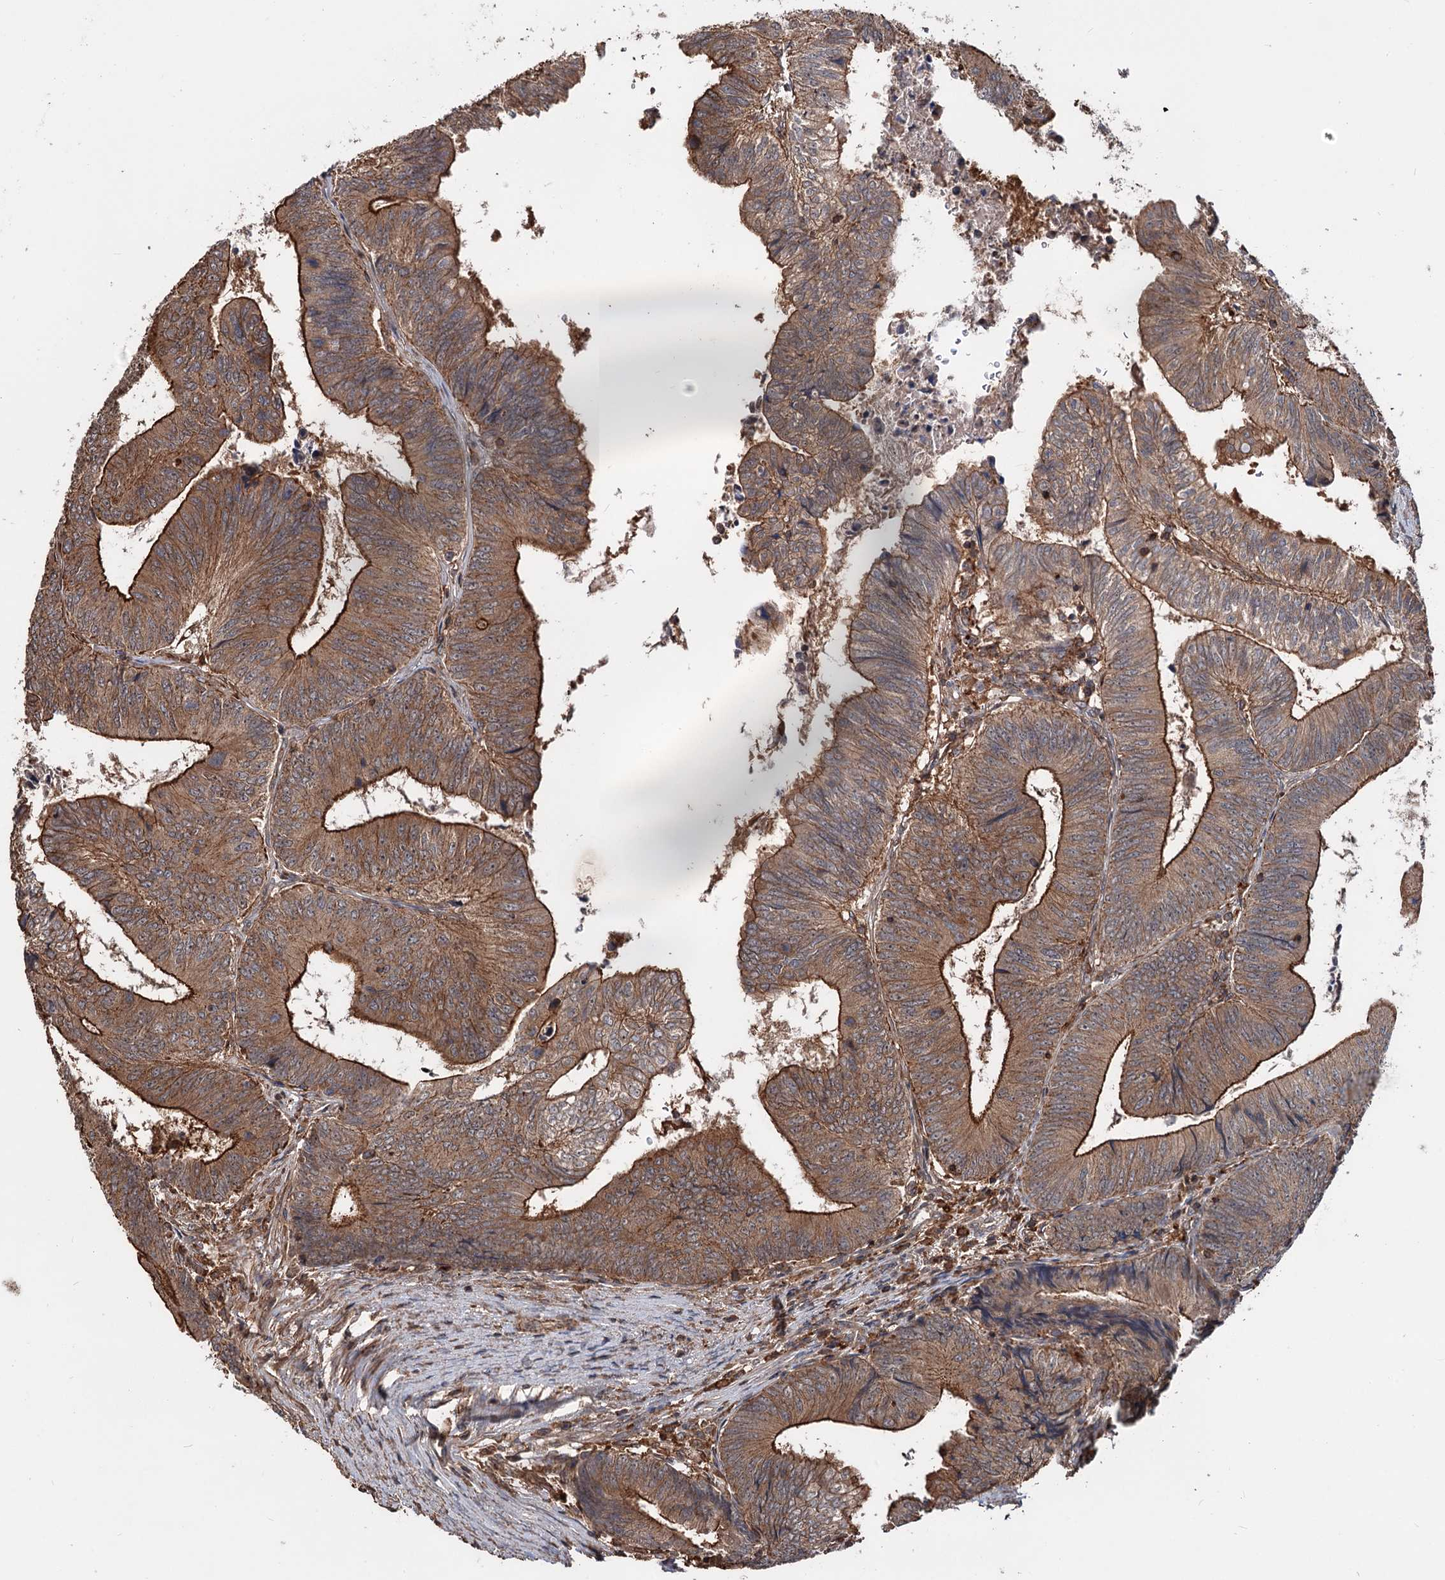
{"staining": {"intensity": "moderate", "quantity": ">75%", "location": "cytoplasmic/membranous"}, "tissue": "colorectal cancer", "cell_type": "Tumor cells", "image_type": "cancer", "snomed": [{"axis": "morphology", "description": "Adenocarcinoma, NOS"}, {"axis": "topography", "description": "Colon"}], "caption": "Approximately >75% of tumor cells in colorectal cancer display moderate cytoplasmic/membranous protein positivity as visualized by brown immunohistochemical staining.", "gene": "GRIP1", "patient": {"sex": "female", "age": 67}}